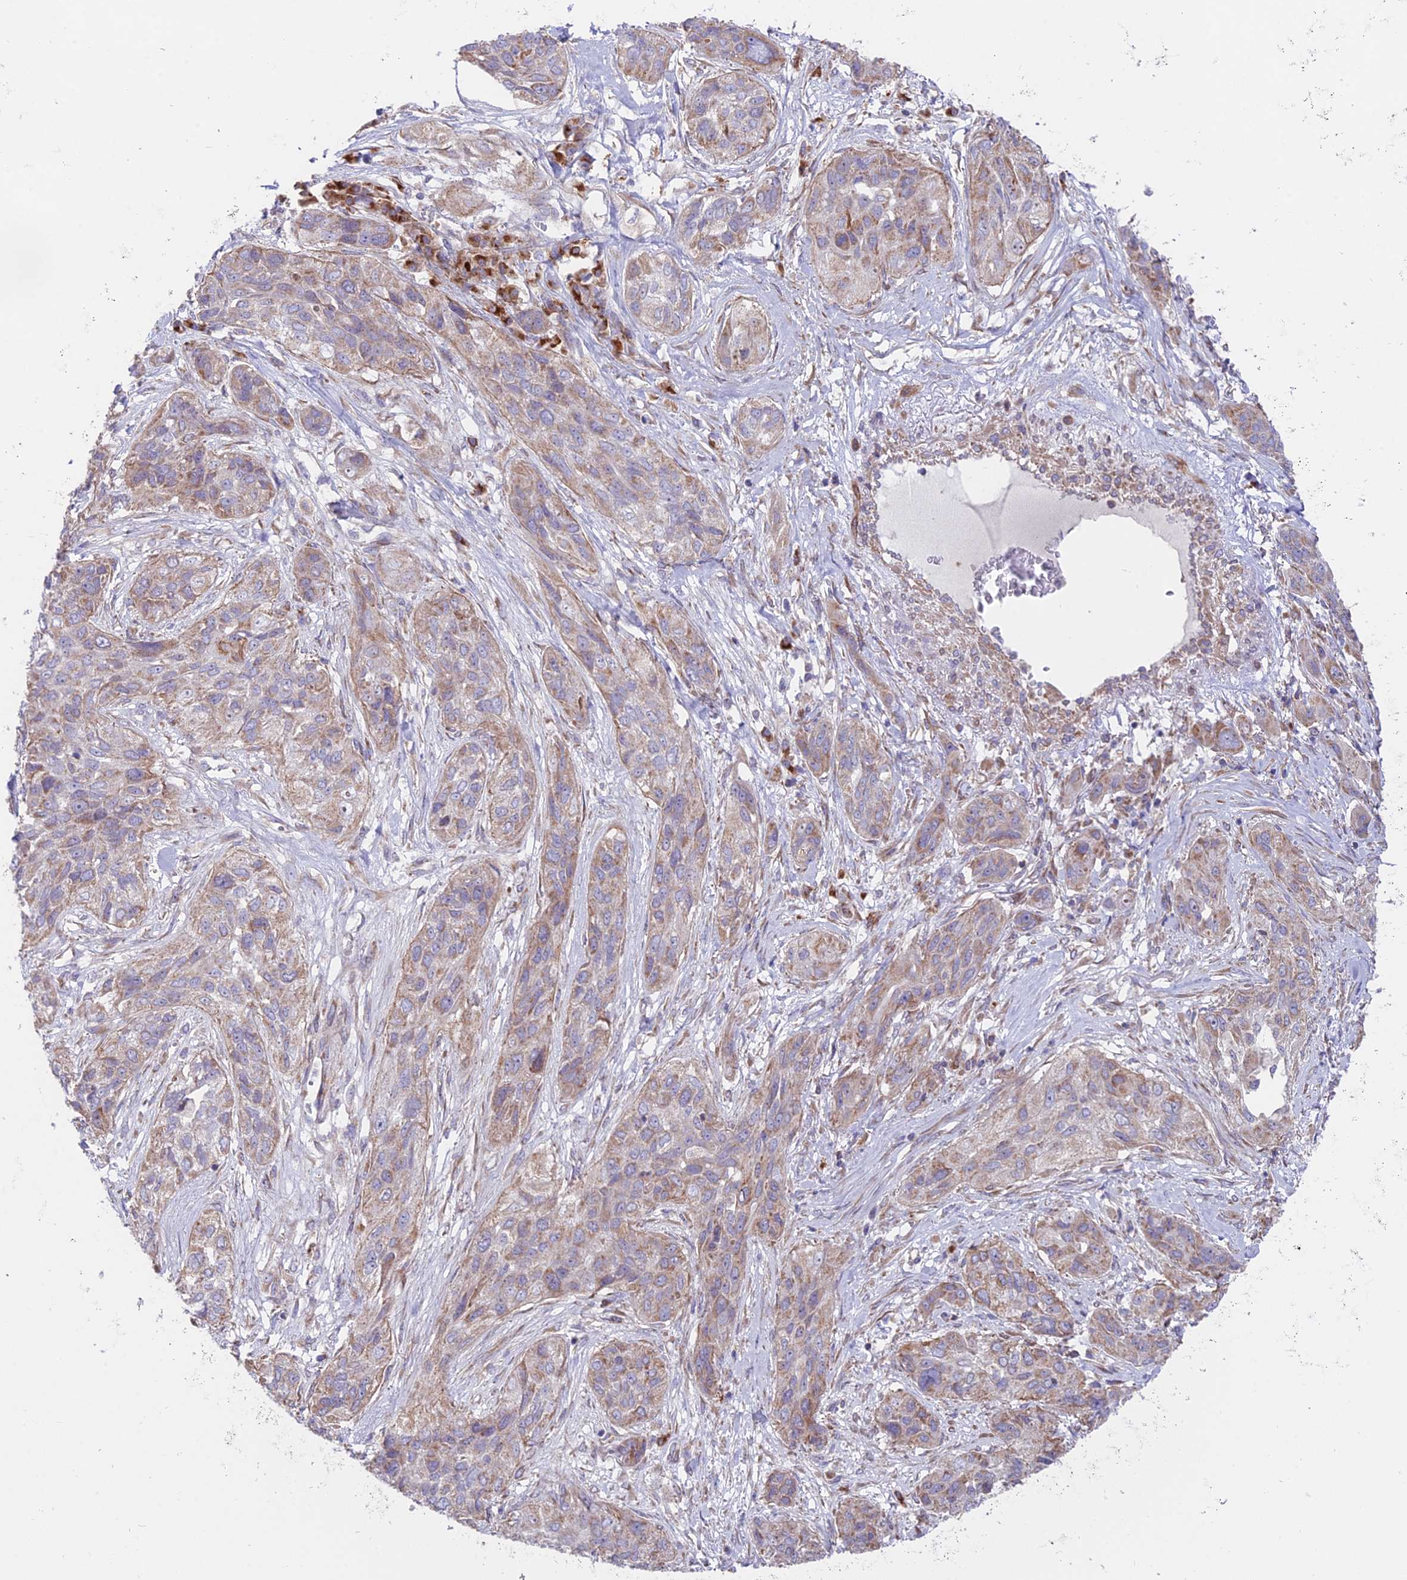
{"staining": {"intensity": "moderate", "quantity": "25%-75%", "location": "cytoplasmic/membranous"}, "tissue": "lung cancer", "cell_type": "Tumor cells", "image_type": "cancer", "snomed": [{"axis": "morphology", "description": "Squamous cell carcinoma, NOS"}, {"axis": "topography", "description": "Lung"}], "caption": "The image exhibits immunohistochemical staining of lung cancer. There is moderate cytoplasmic/membranous expression is present in about 25%-75% of tumor cells.", "gene": "TBC1D20", "patient": {"sex": "female", "age": 70}}